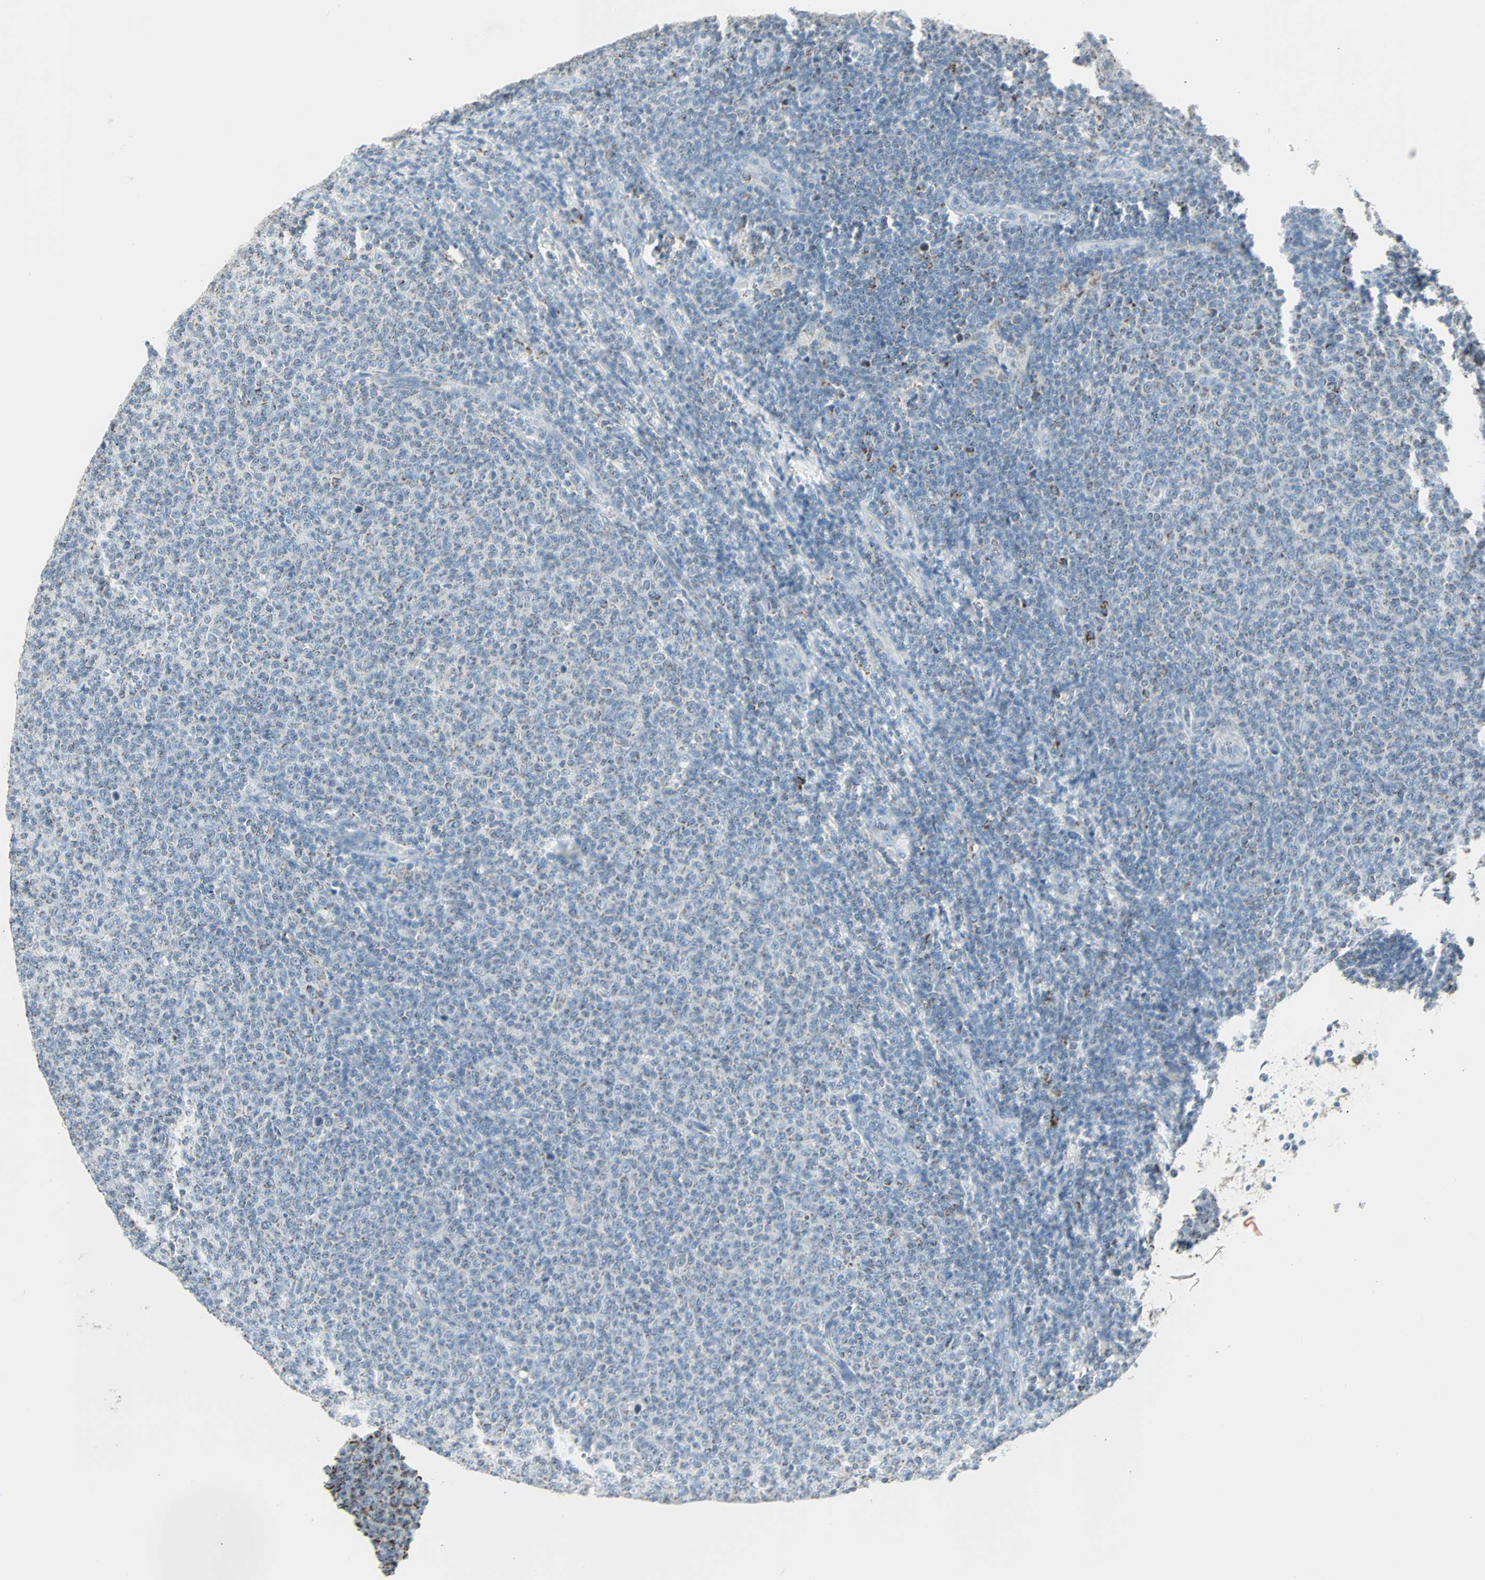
{"staining": {"intensity": "weak", "quantity": "<25%", "location": "cytoplasmic/membranous"}, "tissue": "lymphoma", "cell_type": "Tumor cells", "image_type": "cancer", "snomed": [{"axis": "morphology", "description": "Malignant lymphoma, non-Hodgkin's type, Low grade"}, {"axis": "topography", "description": "Lymph node"}], "caption": "Tumor cells show no significant positivity in malignant lymphoma, non-Hodgkin's type (low-grade). (Stains: DAB IHC with hematoxylin counter stain, Microscopy: brightfield microscopy at high magnification).", "gene": "IDH2", "patient": {"sex": "male", "age": 66}}